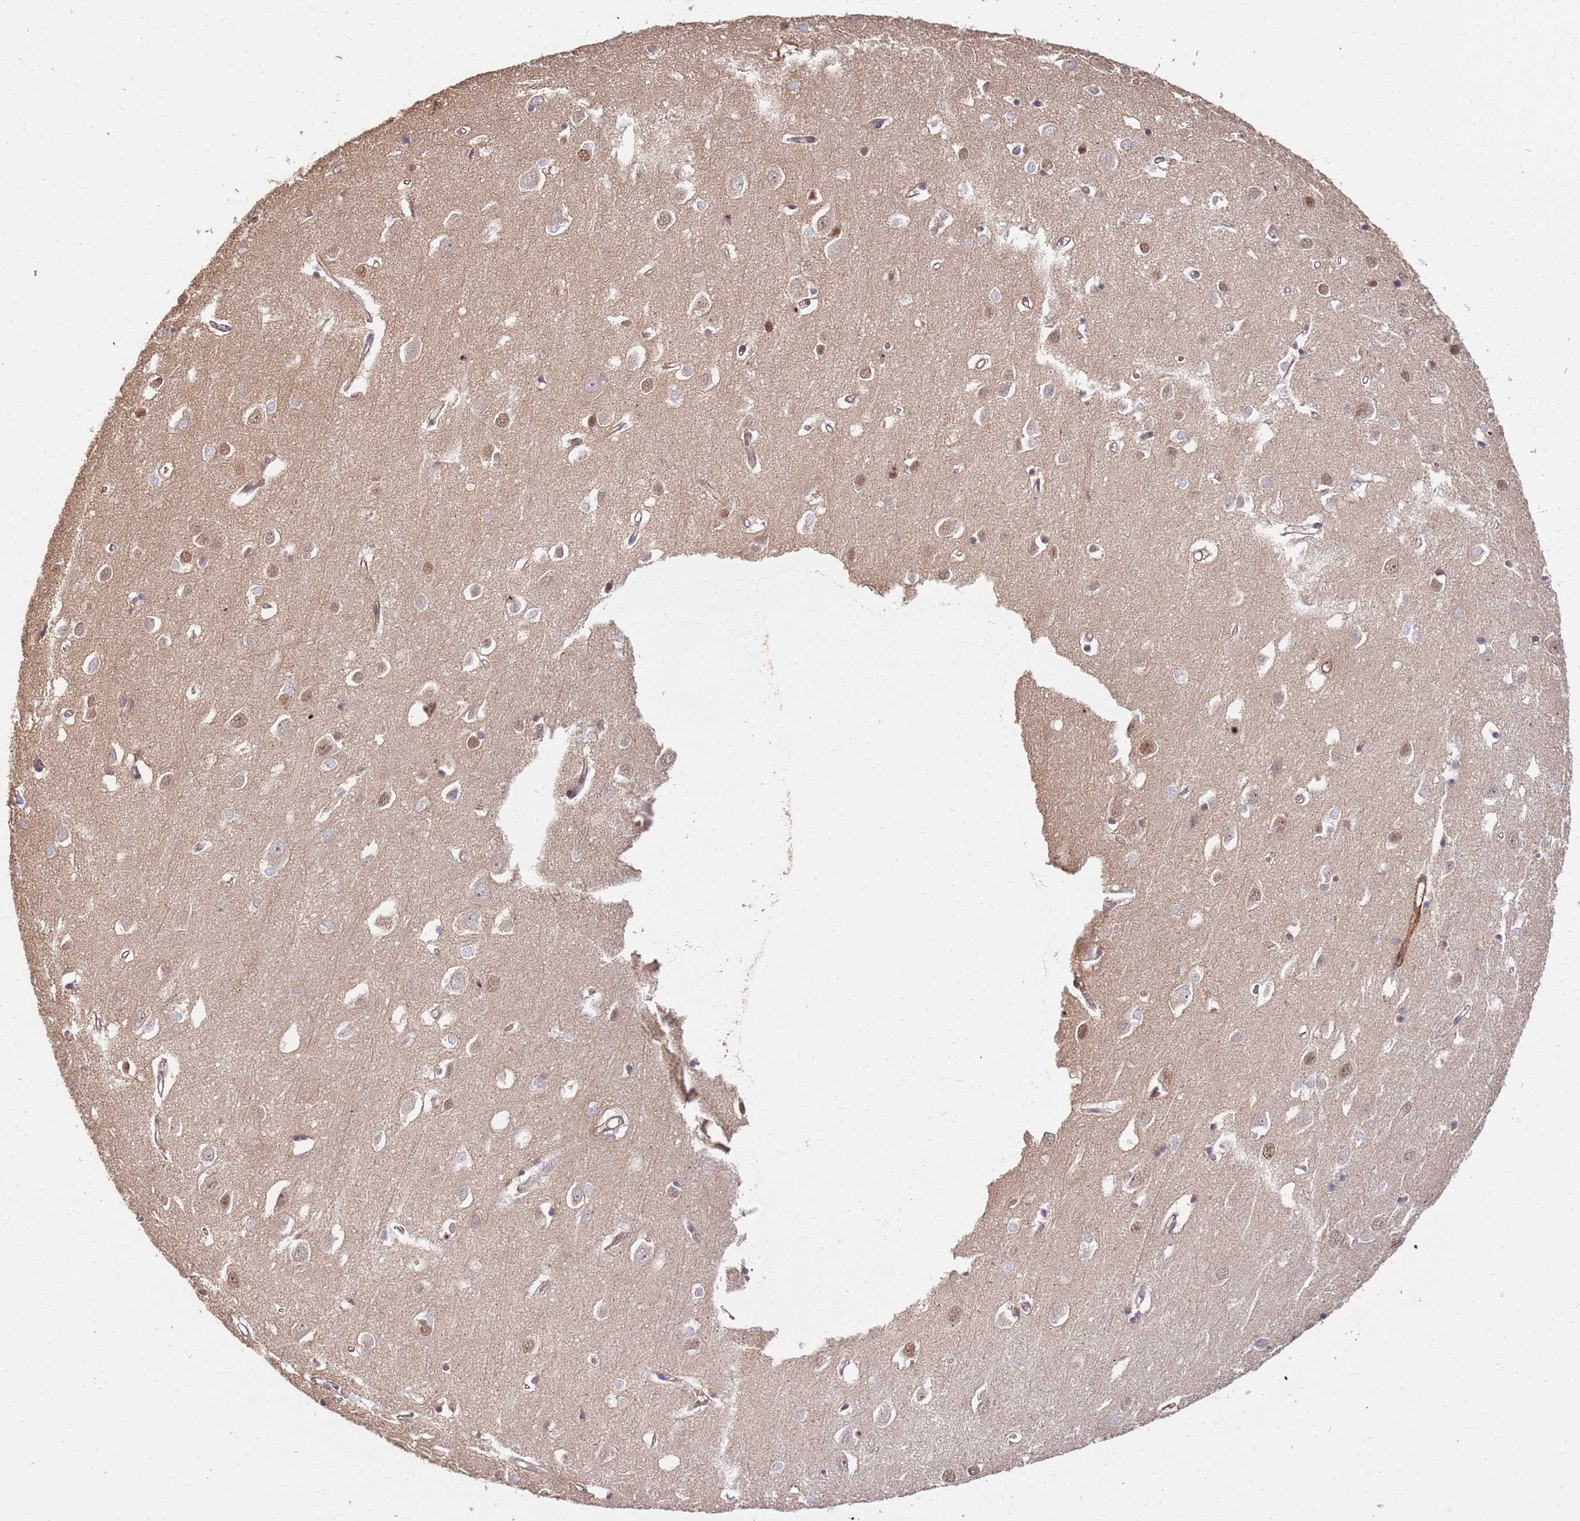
{"staining": {"intensity": "moderate", "quantity": "<25%", "location": "cytoplasmic/membranous"}, "tissue": "cerebral cortex", "cell_type": "Endothelial cells", "image_type": "normal", "snomed": [{"axis": "morphology", "description": "Normal tissue, NOS"}, {"axis": "topography", "description": "Cerebral cortex"}], "caption": "This histopathology image reveals immunohistochemistry staining of unremarkable cerebral cortex, with low moderate cytoplasmic/membranous positivity in approximately <25% of endothelial cells.", "gene": "ST18", "patient": {"sex": "female", "age": 64}}